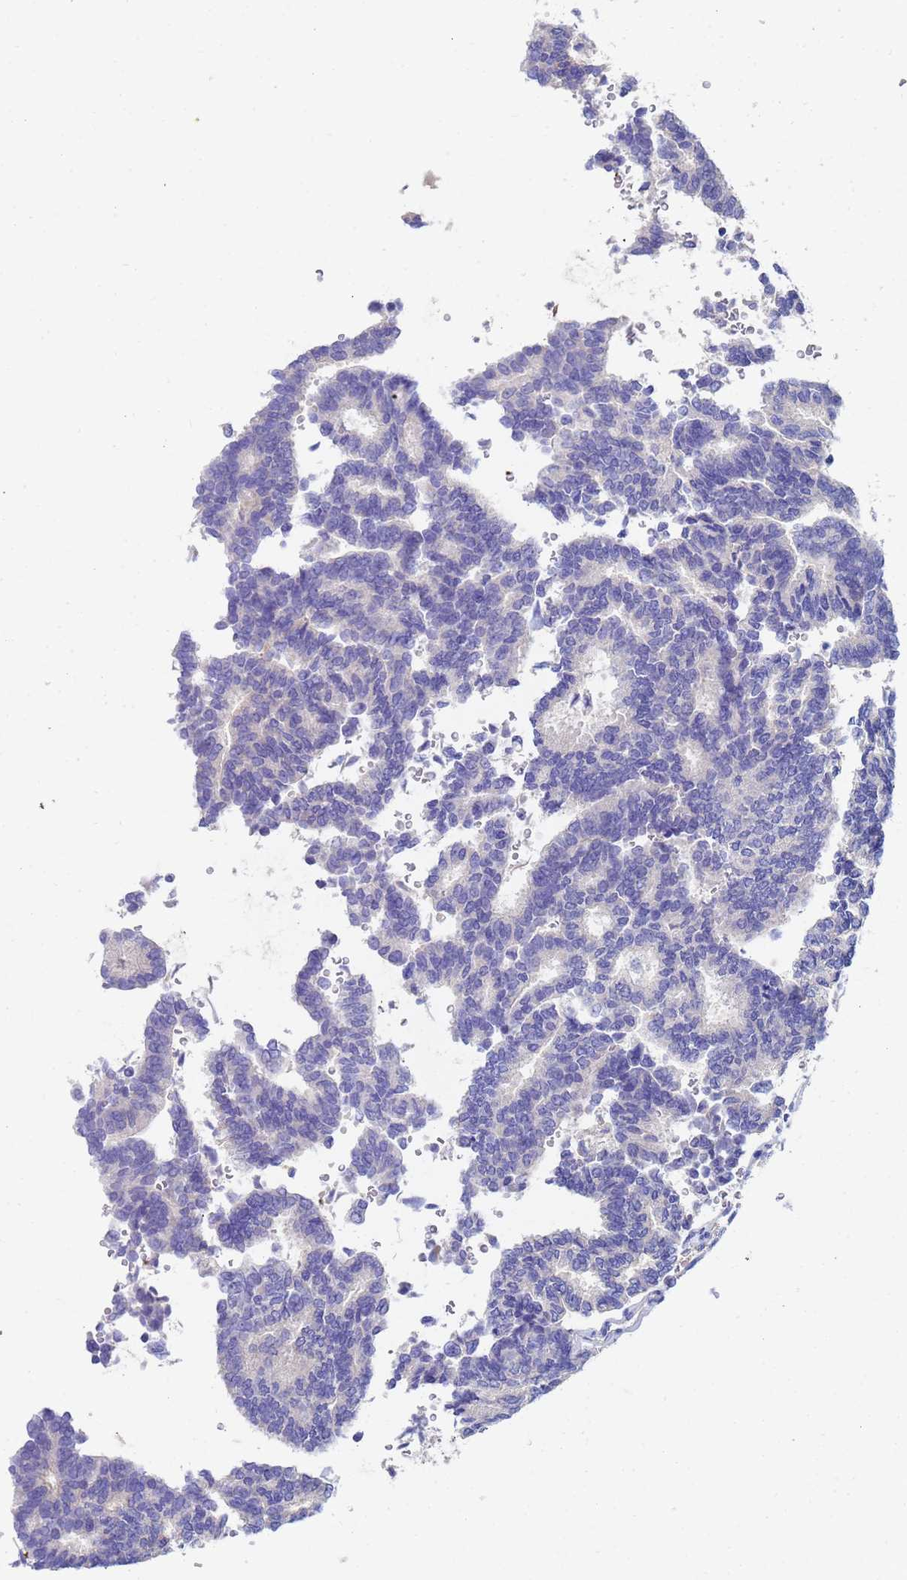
{"staining": {"intensity": "negative", "quantity": "none", "location": "none"}, "tissue": "thyroid cancer", "cell_type": "Tumor cells", "image_type": "cancer", "snomed": [{"axis": "morphology", "description": "Papillary adenocarcinoma, NOS"}, {"axis": "topography", "description": "Thyroid gland"}], "caption": "The photomicrograph exhibits no significant expression in tumor cells of thyroid papillary adenocarcinoma.", "gene": "UBE2O", "patient": {"sex": "female", "age": 35}}